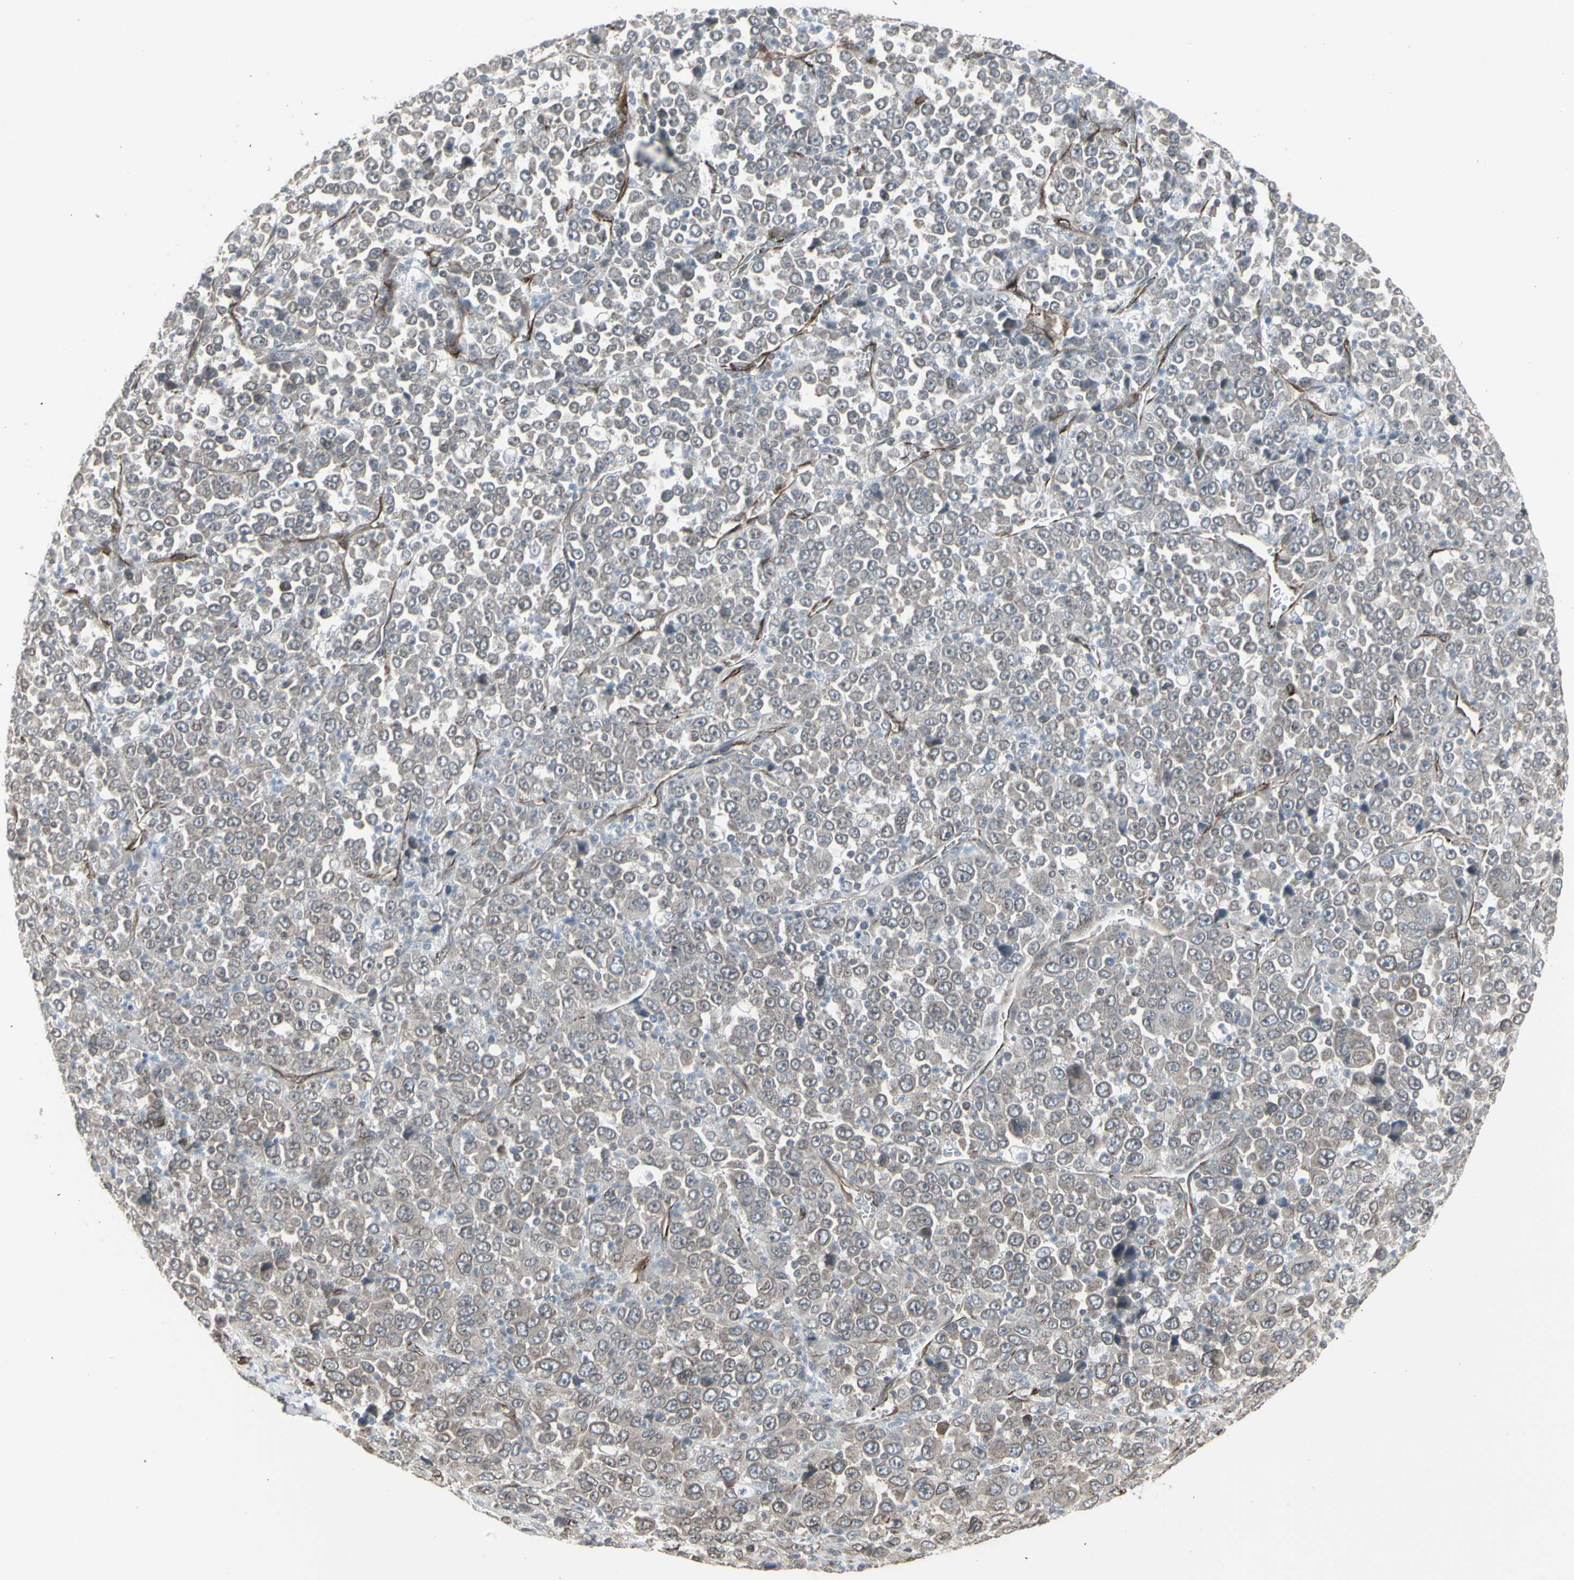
{"staining": {"intensity": "weak", "quantity": "25%-75%", "location": "cytoplasmic/membranous,nuclear"}, "tissue": "stomach cancer", "cell_type": "Tumor cells", "image_type": "cancer", "snomed": [{"axis": "morphology", "description": "Normal tissue, NOS"}, {"axis": "morphology", "description": "Adenocarcinoma, NOS"}, {"axis": "topography", "description": "Stomach, upper"}, {"axis": "topography", "description": "Stomach"}], "caption": "IHC photomicrograph of human stomach cancer (adenocarcinoma) stained for a protein (brown), which shows low levels of weak cytoplasmic/membranous and nuclear positivity in approximately 25%-75% of tumor cells.", "gene": "DTX3L", "patient": {"sex": "male", "age": 59}}